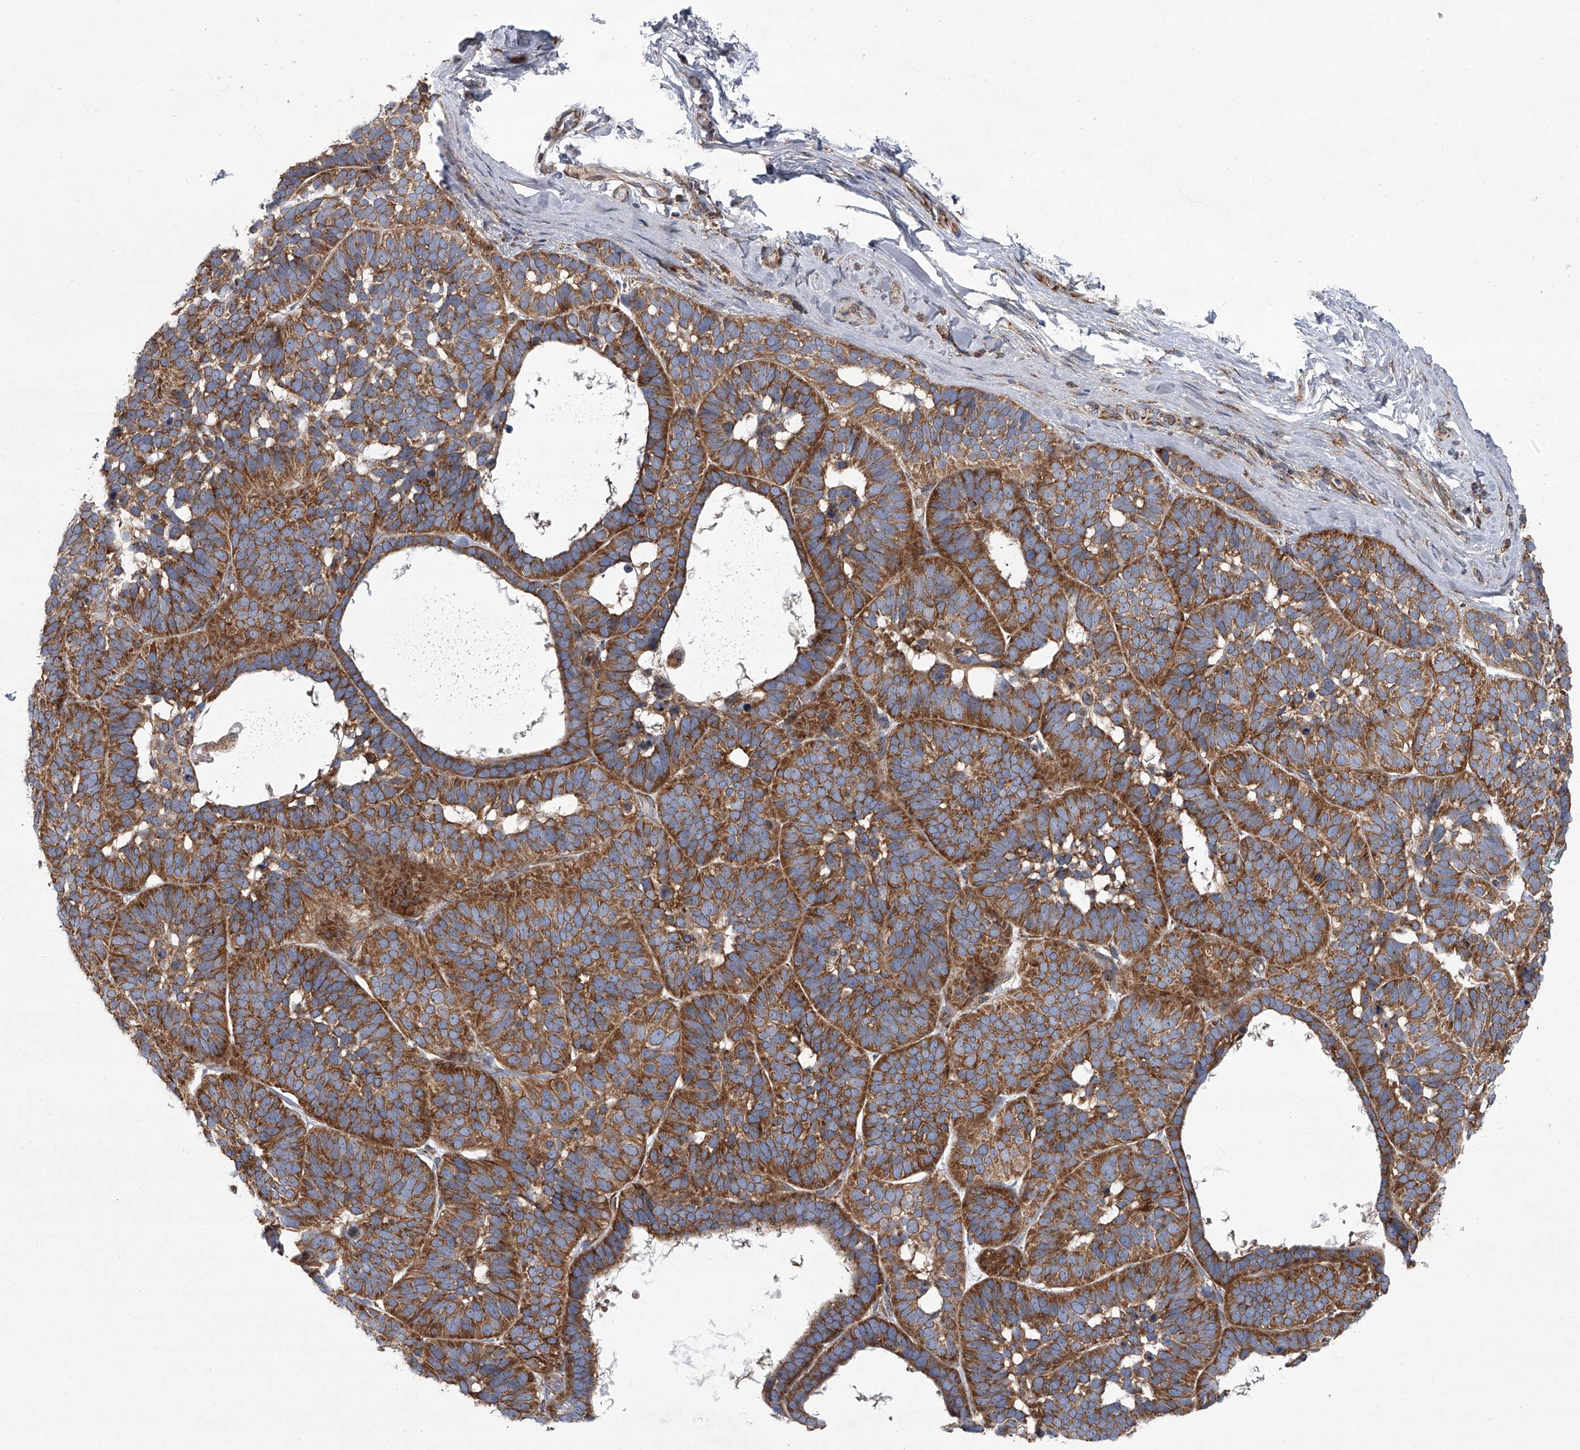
{"staining": {"intensity": "strong", "quantity": ">75%", "location": "cytoplasmic/membranous"}, "tissue": "skin cancer", "cell_type": "Tumor cells", "image_type": "cancer", "snomed": [{"axis": "morphology", "description": "Basal cell carcinoma"}, {"axis": "topography", "description": "Skin"}], "caption": "Skin cancer stained with a brown dye shows strong cytoplasmic/membranous positive positivity in approximately >75% of tumor cells.", "gene": "ZC3H15", "patient": {"sex": "male", "age": 62}}